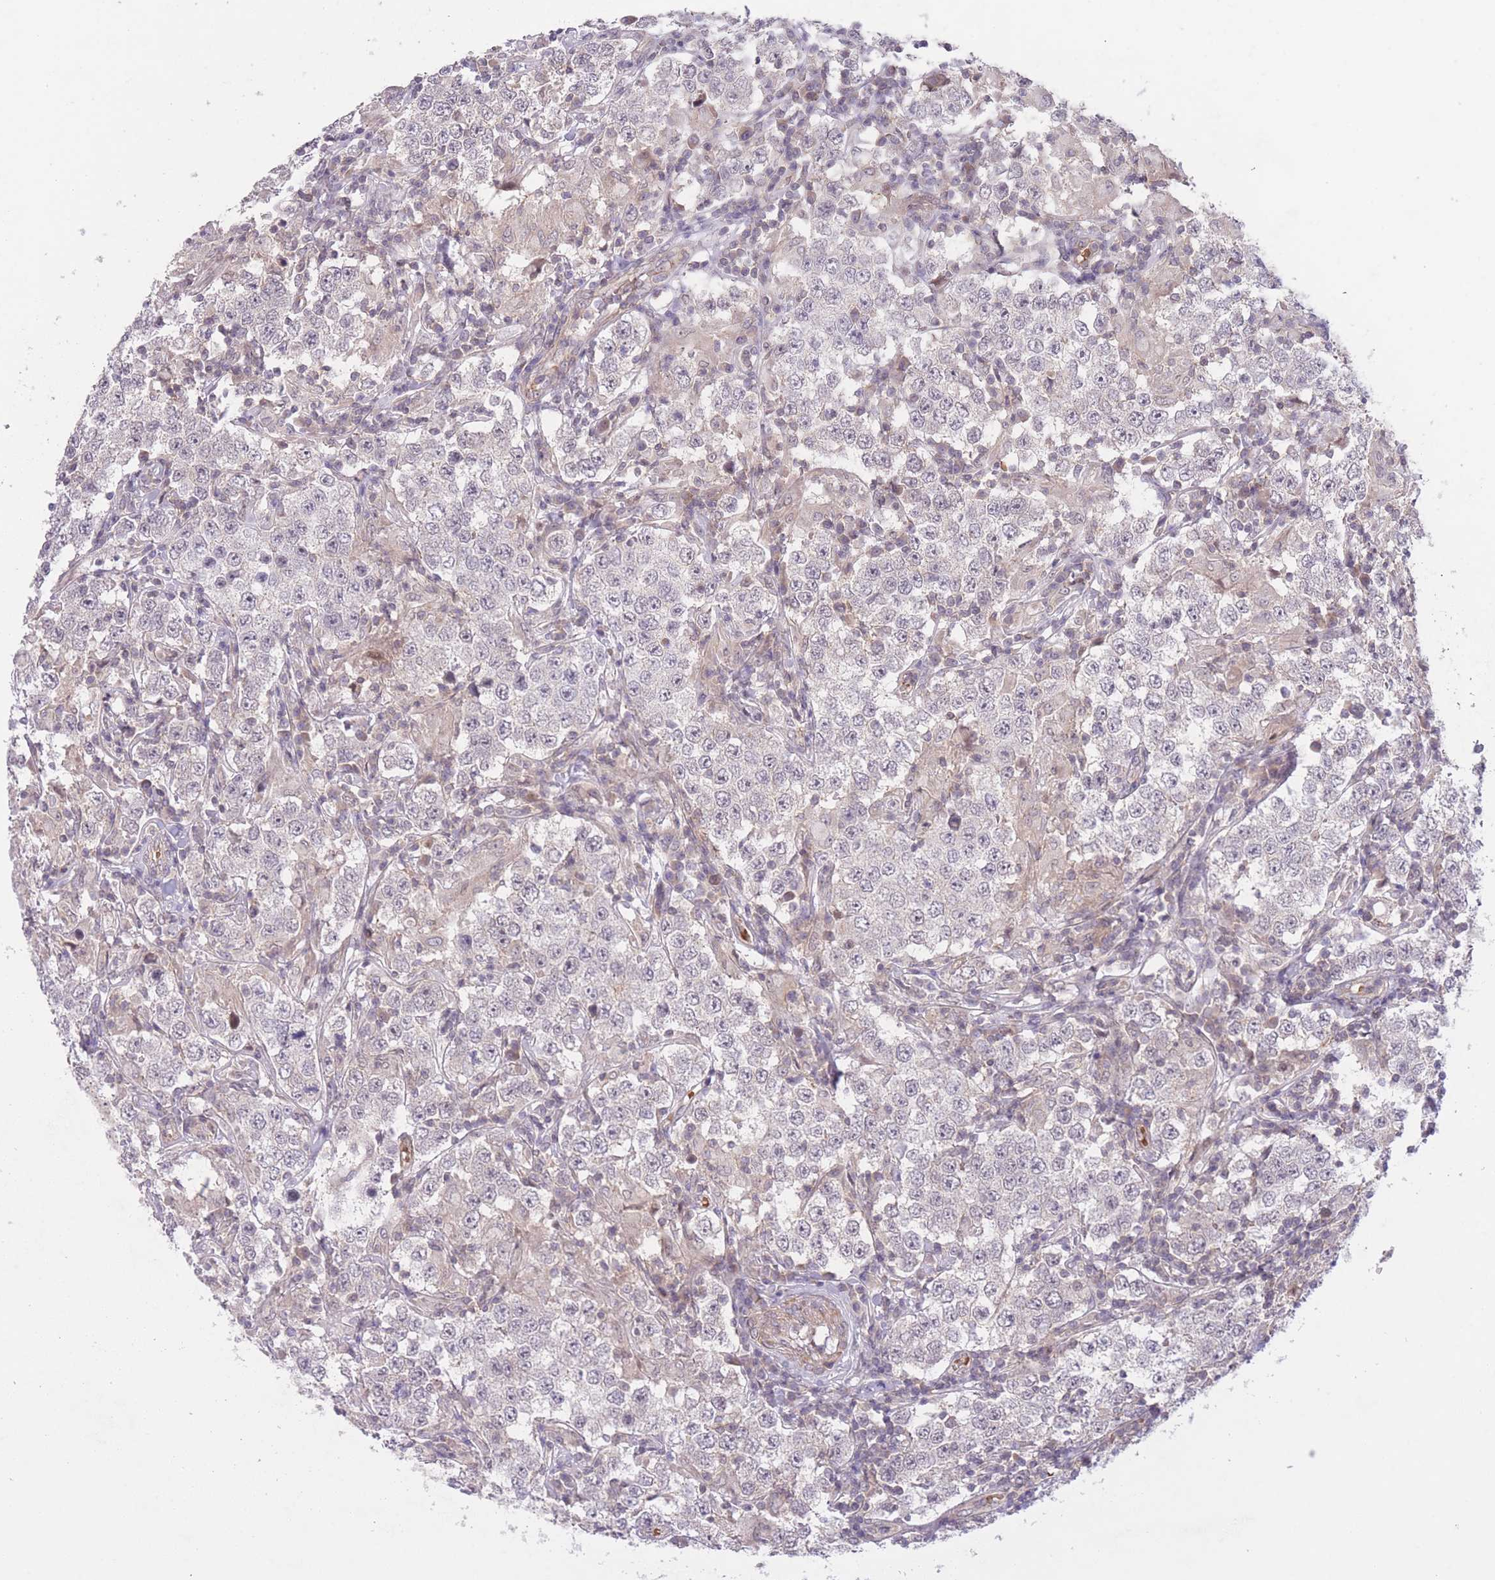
{"staining": {"intensity": "negative", "quantity": "none", "location": "none"}, "tissue": "testis cancer", "cell_type": "Tumor cells", "image_type": "cancer", "snomed": [{"axis": "morphology", "description": "Seminoma, NOS"}, {"axis": "morphology", "description": "Carcinoma, Embryonal, NOS"}, {"axis": "topography", "description": "Testis"}], "caption": "IHC histopathology image of human testis cancer stained for a protein (brown), which shows no expression in tumor cells.", "gene": "FUT5", "patient": {"sex": "male", "age": 41}}